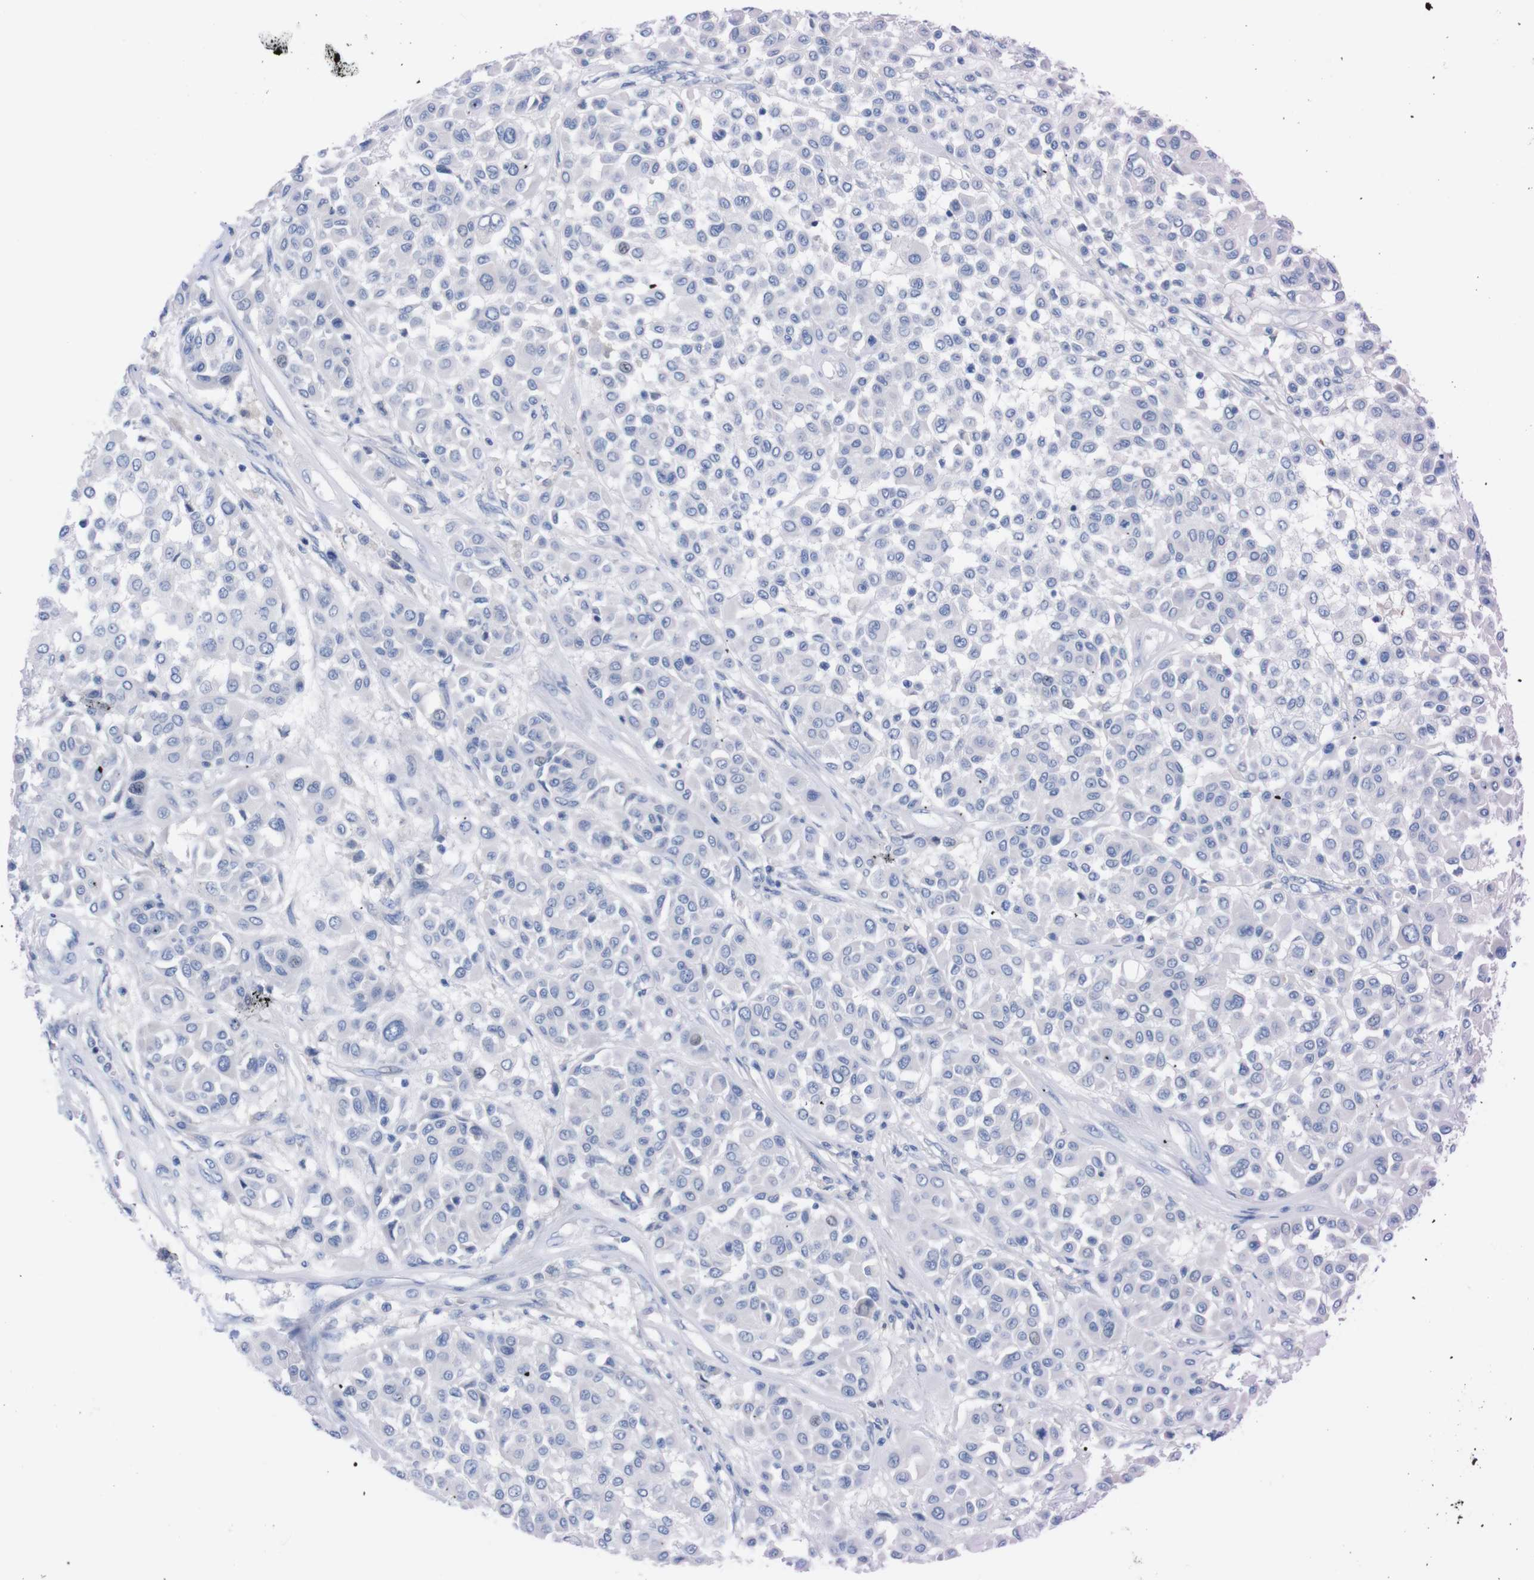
{"staining": {"intensity": "negative", "quantity": "none", "location": "none"}, "tissue": "melanoma", "cell_type": "Tumor cells", "image_type": "cancer", "snomed": [{"axis": "morphology", "description": "Malignant melanoma, Metastatic site"}, {"axis": "topography", "description": "Soft tissue"}], "caption": "The histopathology image shows no significant expression in tumor cells of melanoma.", "gene": "TMEM243", "patient": {"sex": "male", "age": 41}}